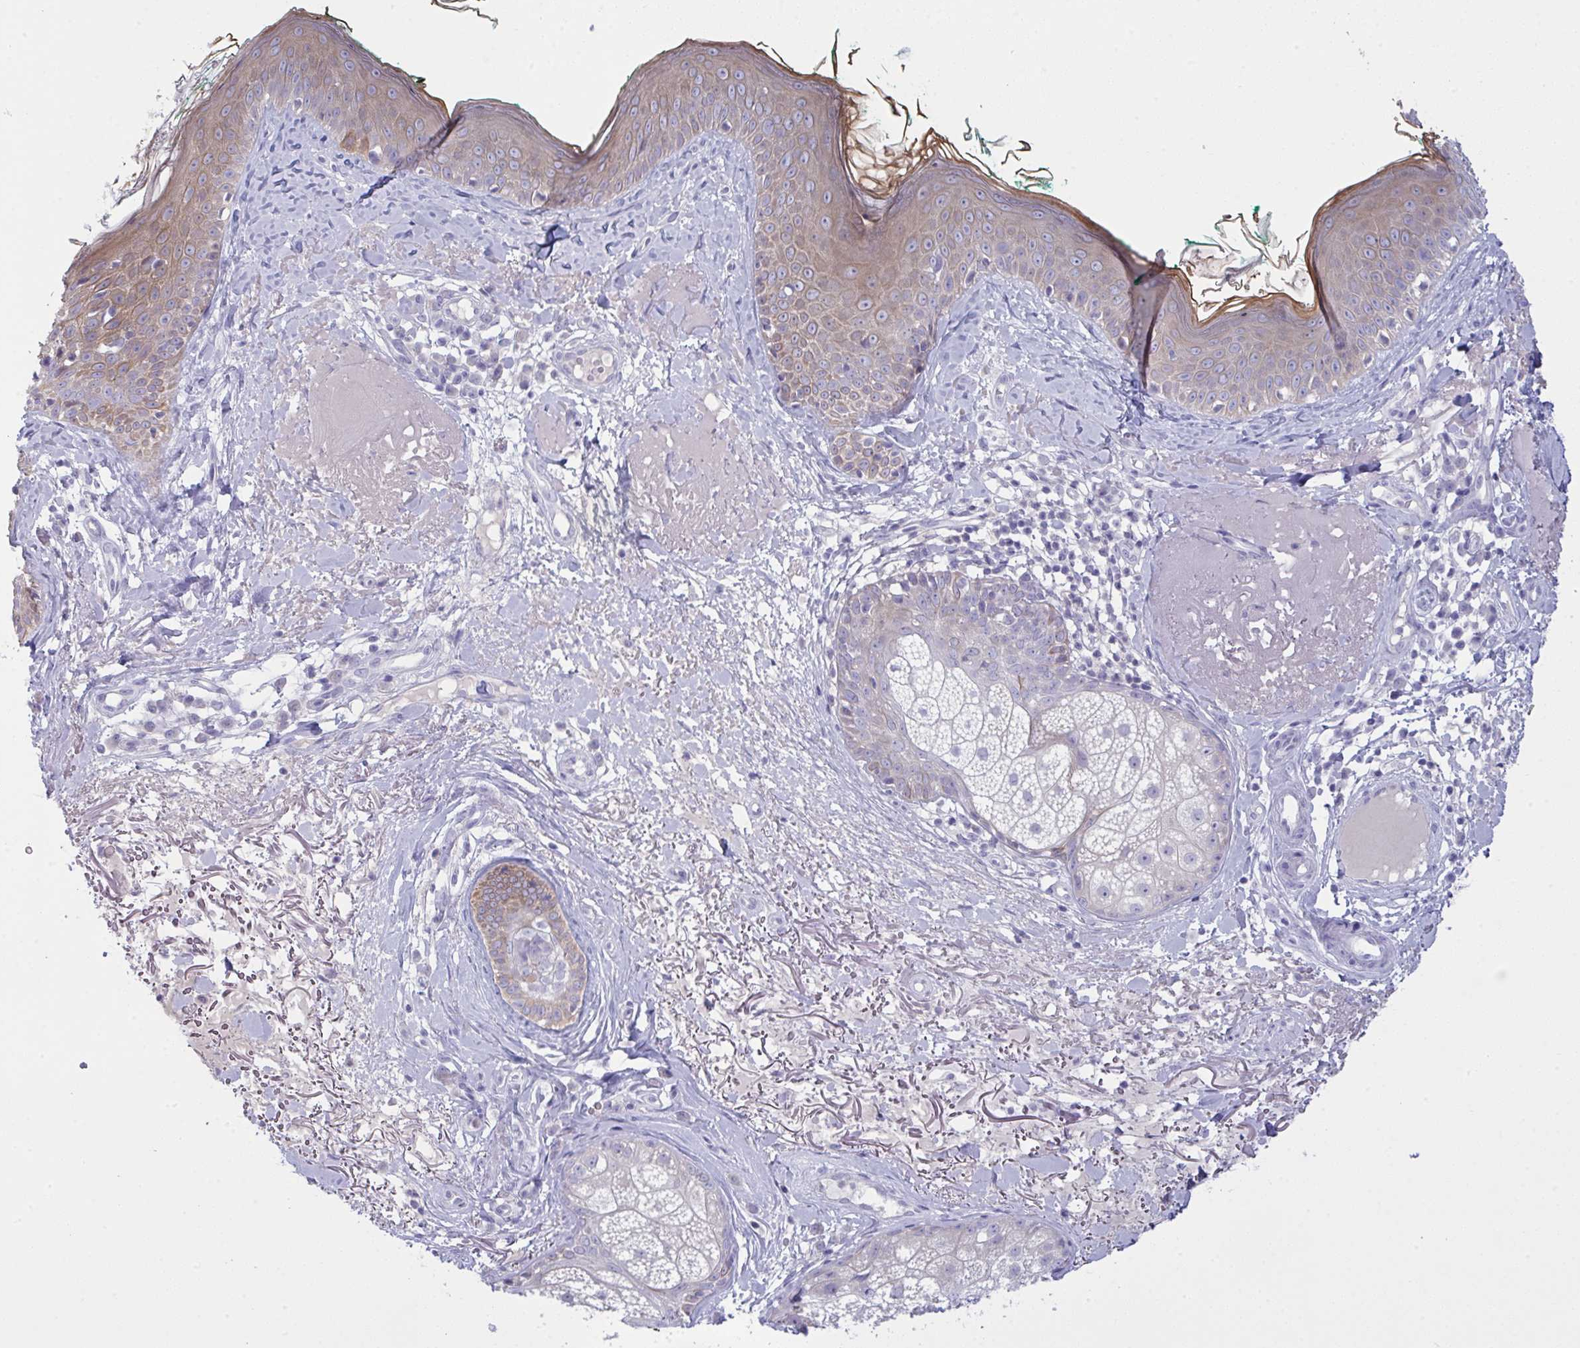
{"staining": {"intensity": "negative", "quantity": "none", "location": "none"}, "tissue": "skin", "cell_type": "Fibroblasts", "image_type": "normal", "snomed": [{"axis": "morphology", "description": "Normal tissue, NOS"}, {"axis": "topography", "description": "Skin"}], "caption": "This is an immunohistochemistry image of benign human skin. There is no positivity in fibroblasts.", "gene": "TENT5D", "patient": {"sex": "male", "age": 73}}